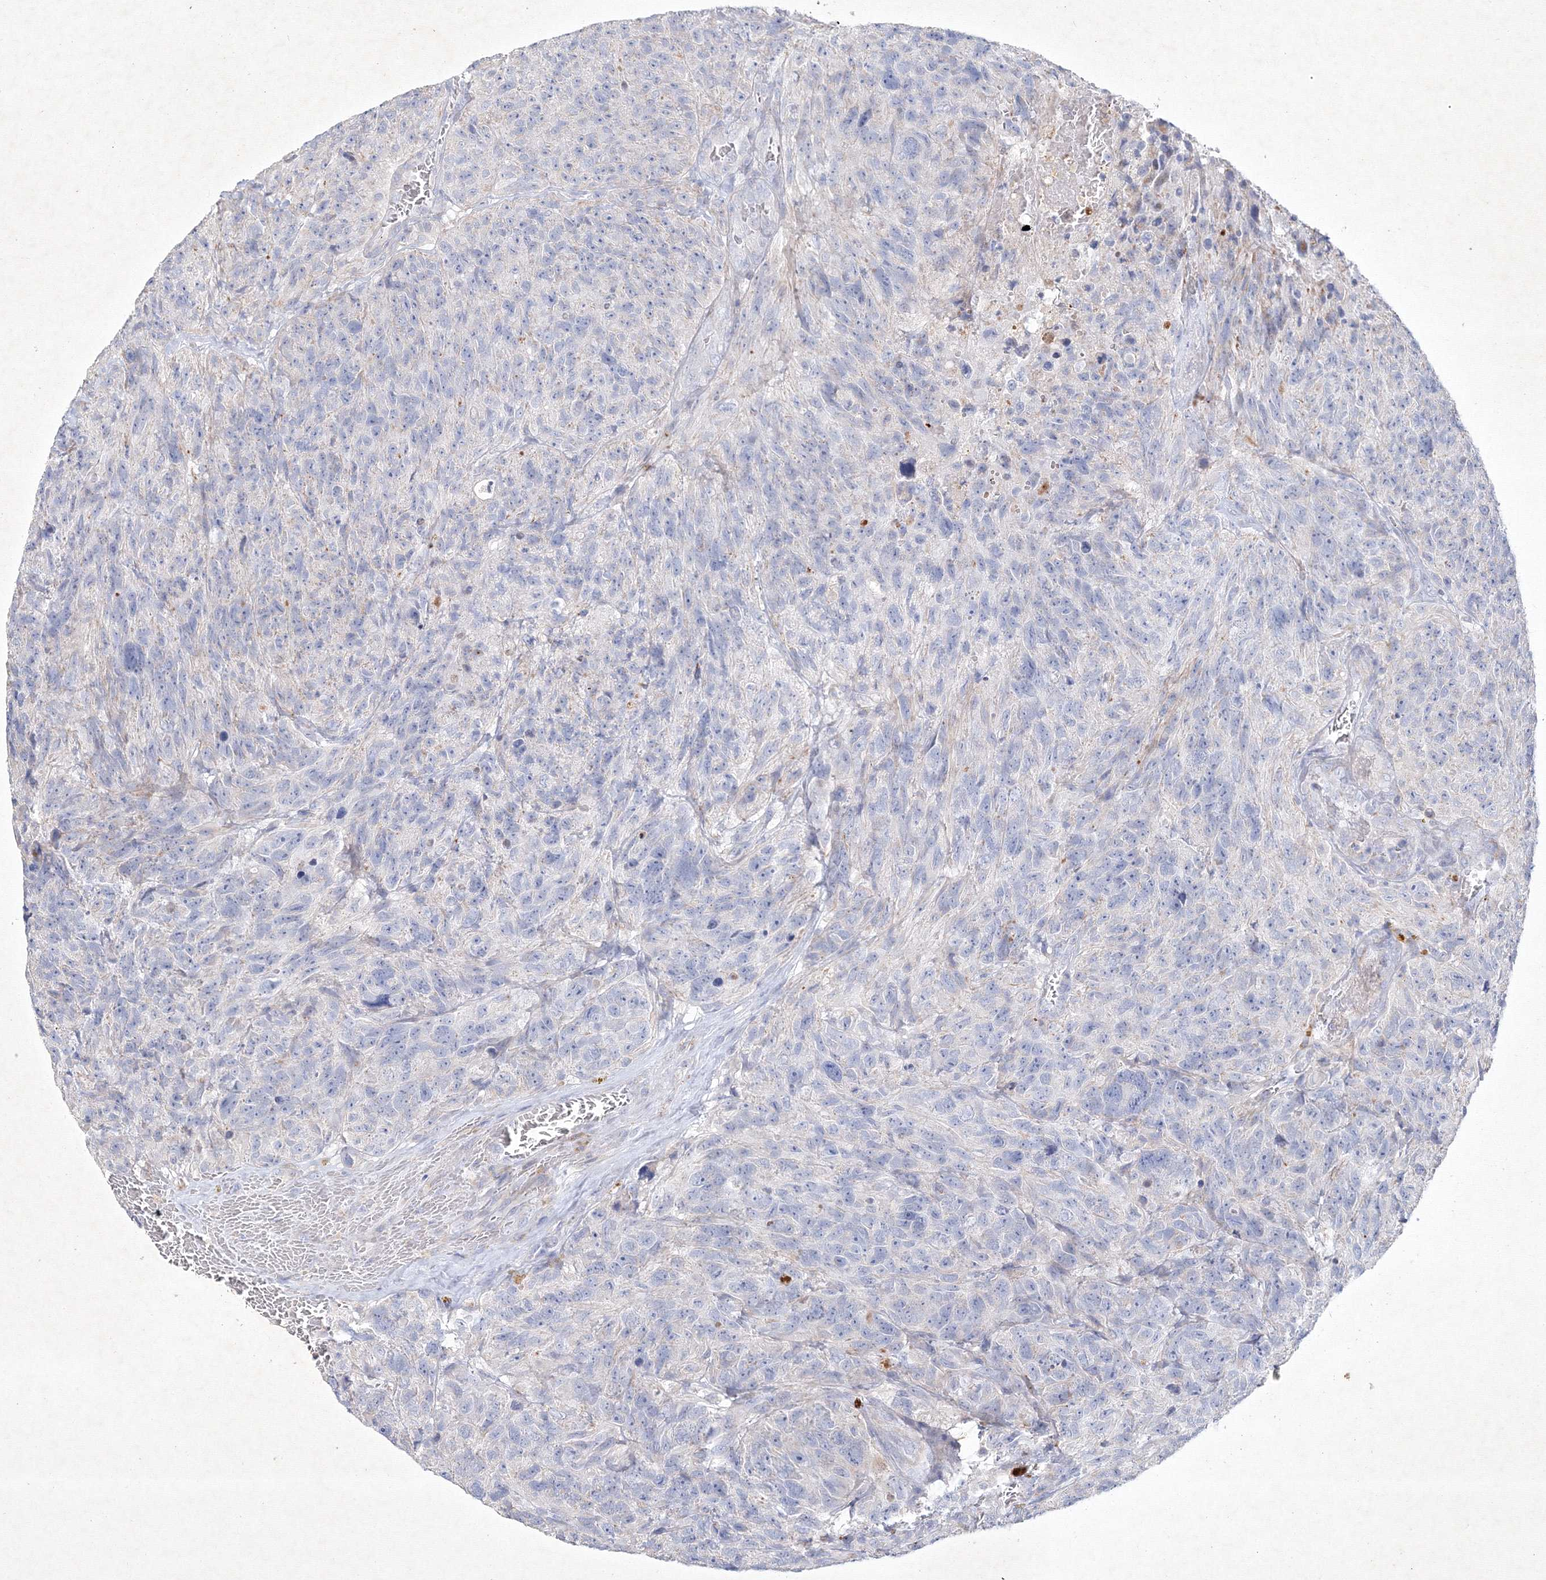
{"staining": {"intensity": "negative", "quantity": "none", "location": "none"}, "tissue": "glioma", "cell_type": "Tumor cells", "image_type": "cancer", "snomed": [{"axis": "morphology", "description": "Glioma, malignant, High grade"}, {"axis": "topography", "description": "Brain"}], "caption": "Tumor cells are negative for protein expression in human high-grade glioma (malignant).", "gene": "CXXC4", "patient": {"sex": "male", "age": 69}}